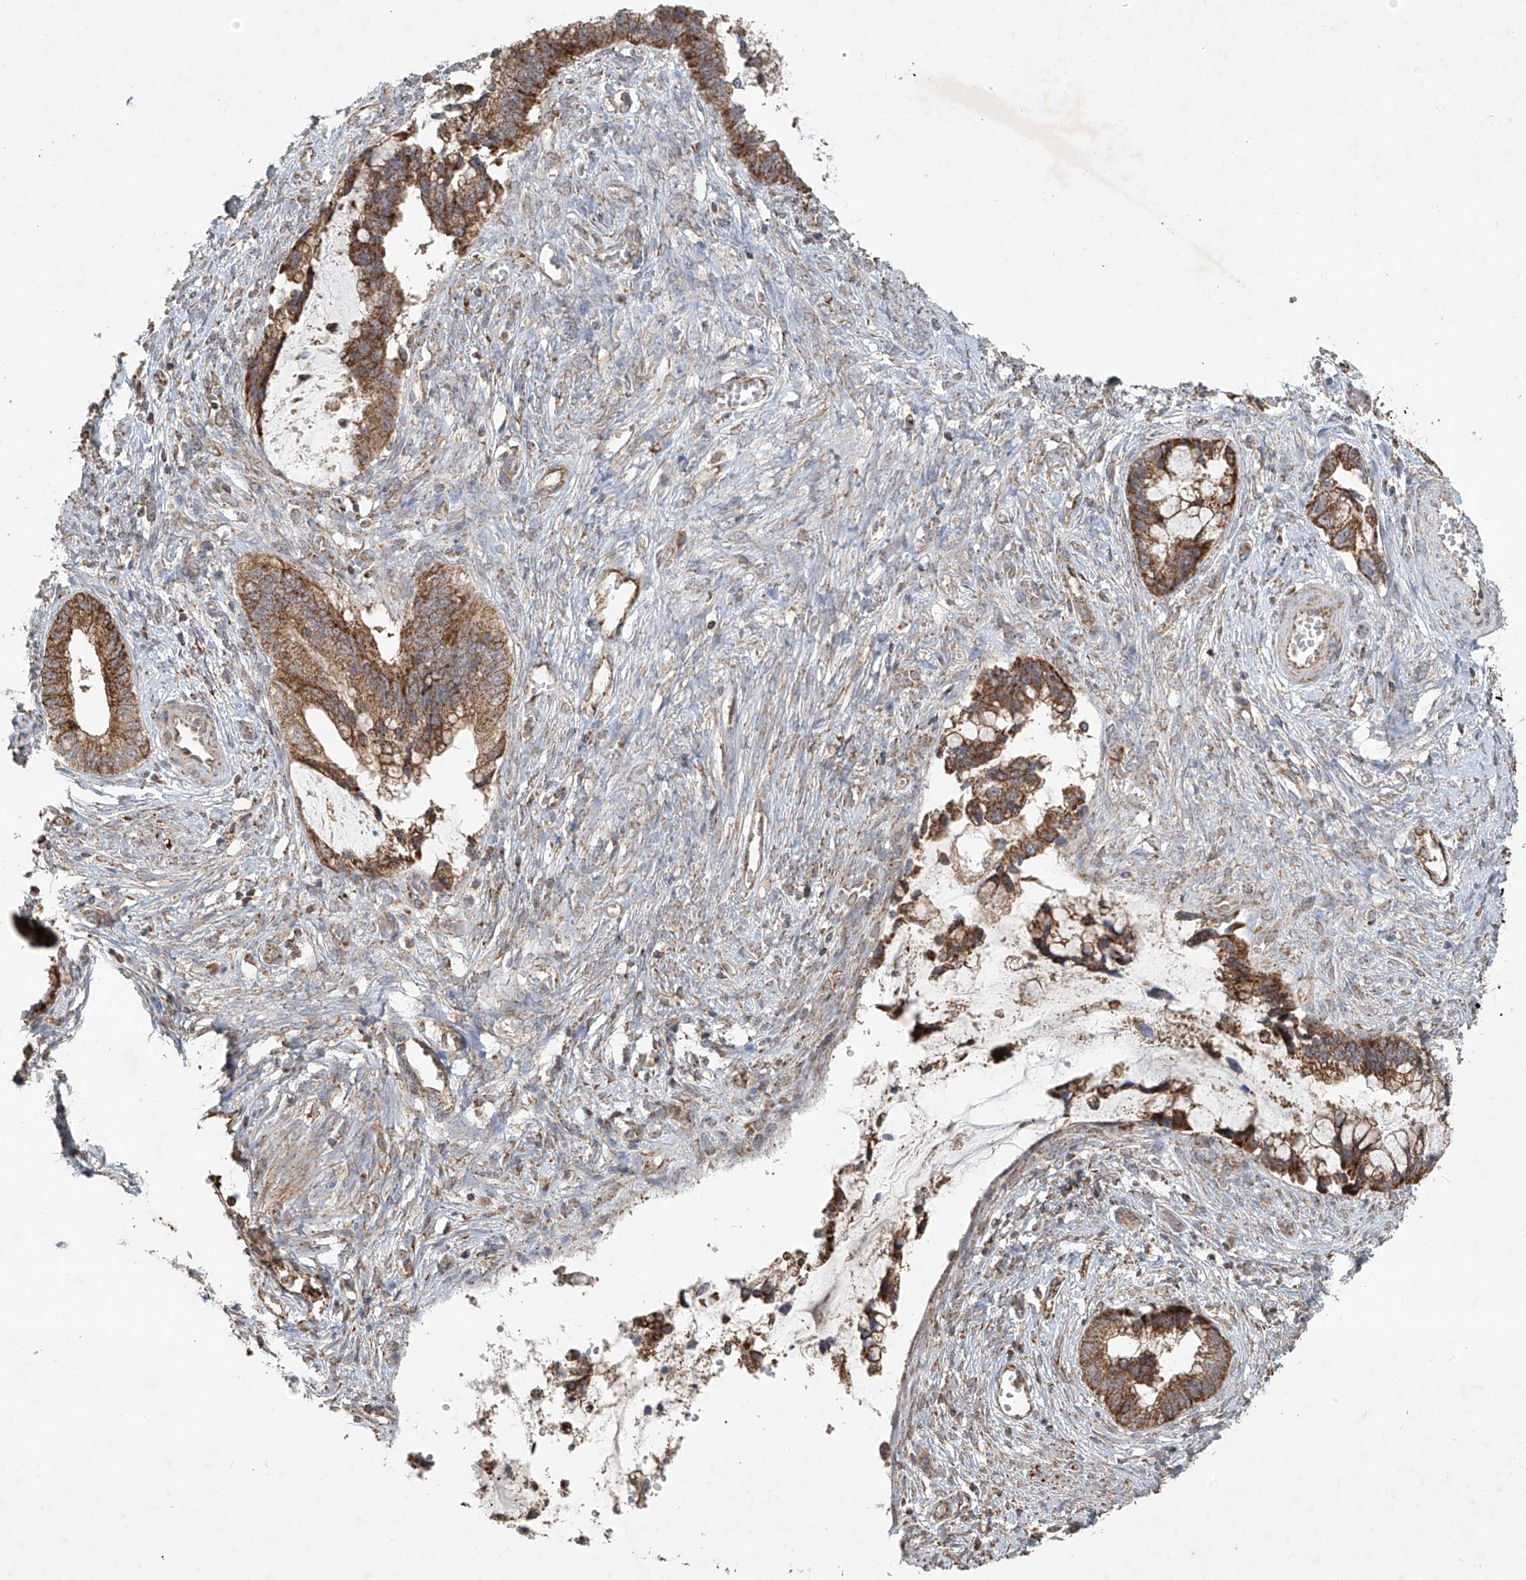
{"staining": {"intensity": "strong", "quantity": ">75%", "location": "cytoplasmic/membranous"}, "tissue": "cervical cancer", "cell_type": "Tumor cells", "image_type": "cancer", "snomed": [{"axis": "morphology", "description": "Adenocarcinoma, NOS"}, {"axis": "topography", "description": "Cervix"}], "caption": "Brown immunohistochemical staining in cervical cancer (adenocarcinoma) demonstrates strong cytoplasmic/membranous positivity in approximately >75% of tumor cells. The protein is shown in brown color, while the nuclei are stained blue.", "gene": "UQCC1", "patient": {"sex": "female", "age": 44}}